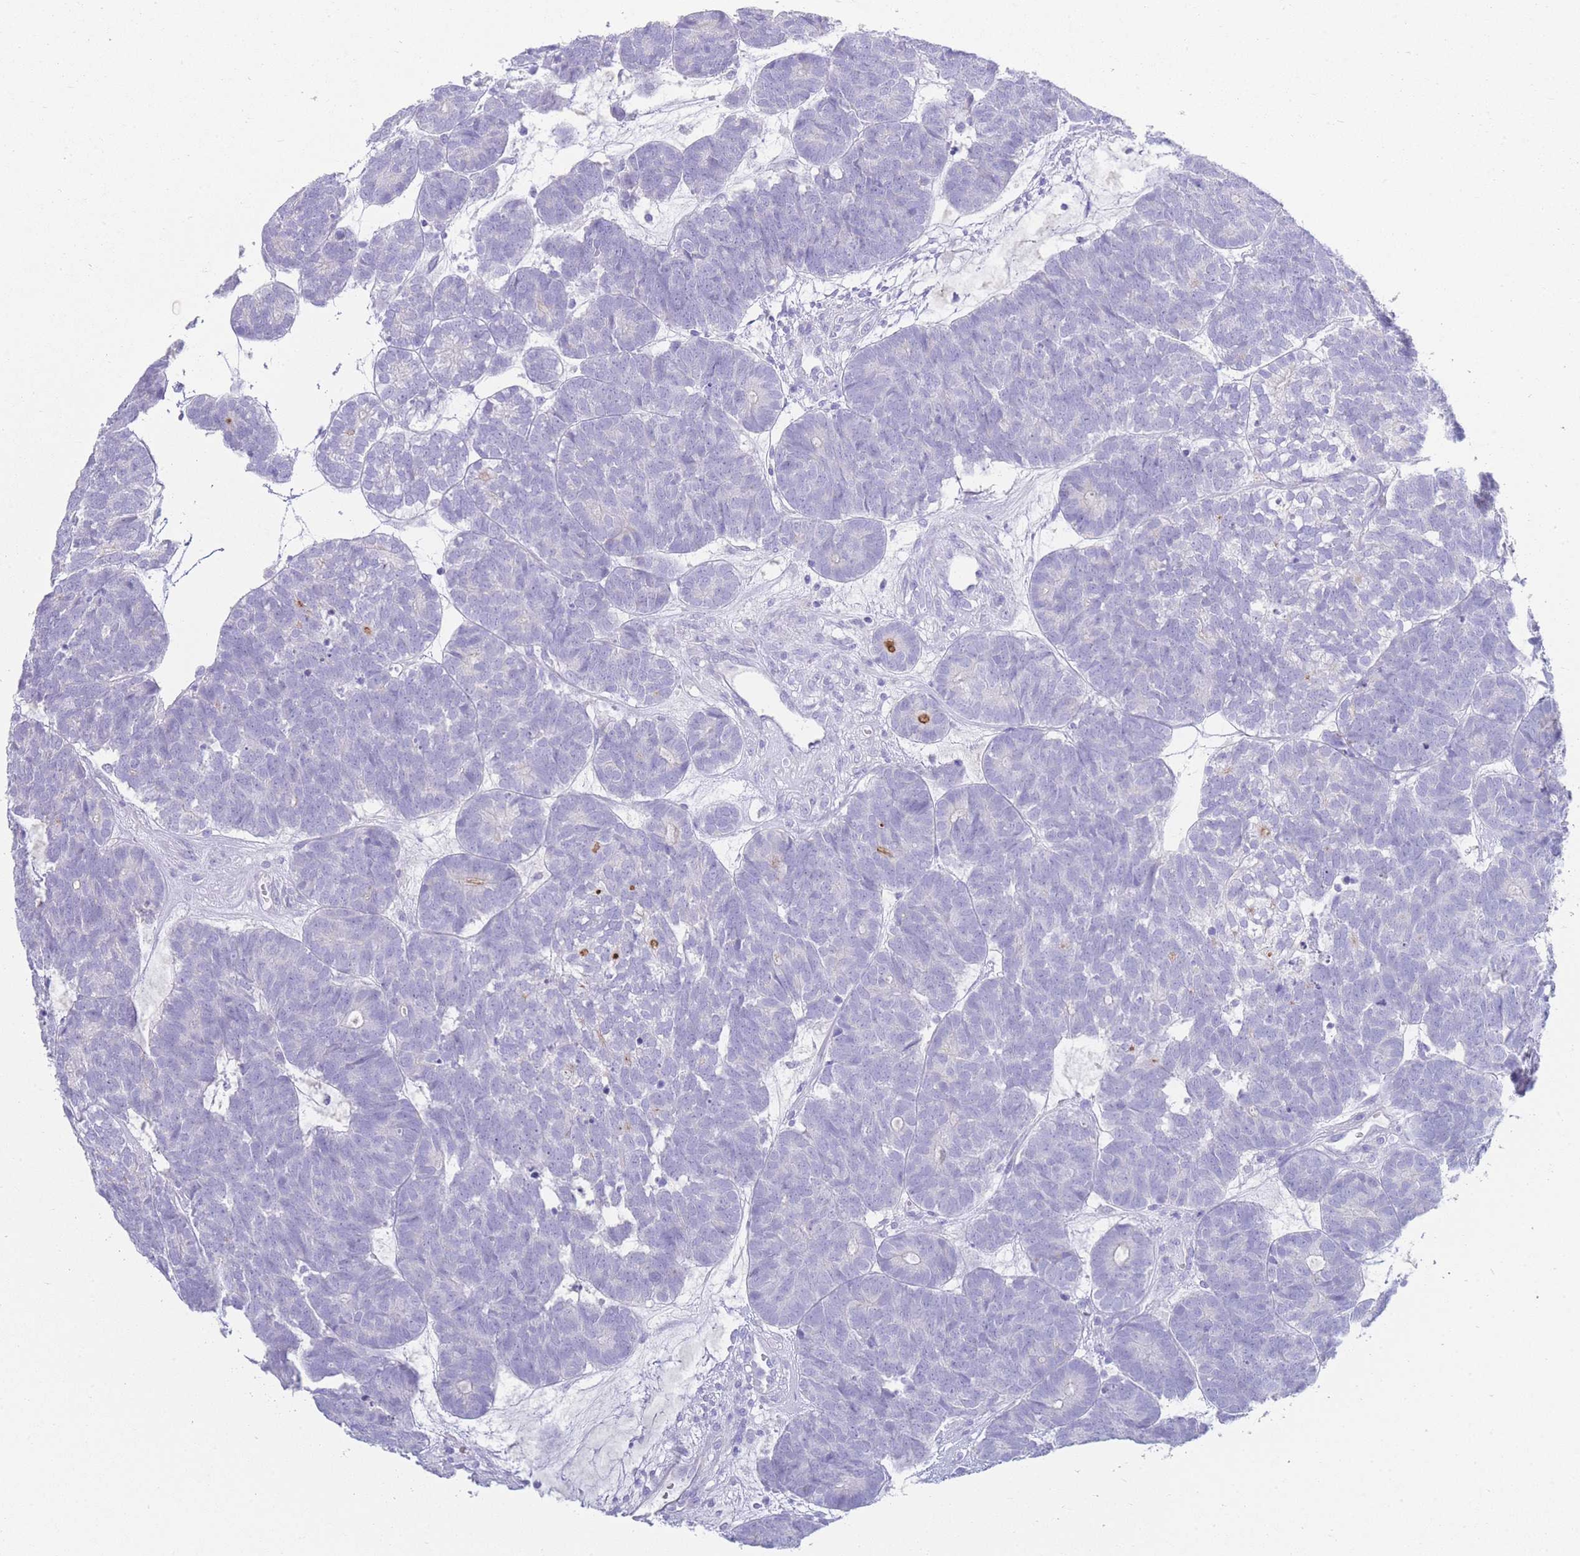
{"staining": {"intensity": "negative", "quantity": "none", "location": "none"}, "tissue": "head and neck cancer", "cell_type": "Tumor cells", "image_type": "cancer", "snomed": [{"axis": "morphology", "description": "Adenocarcinoma, NOS"}, {"axis": "topography", "description": "Head-Neck"}], "caption": "Immunohistochemistry histopathology image of neoplastic tissue: head and neck adenocarcinoma stained with DAB shows no significant protein expression in tumor cells.", "gene": "LRRC37A", "patient": {"sex": "female", "age": 81}}